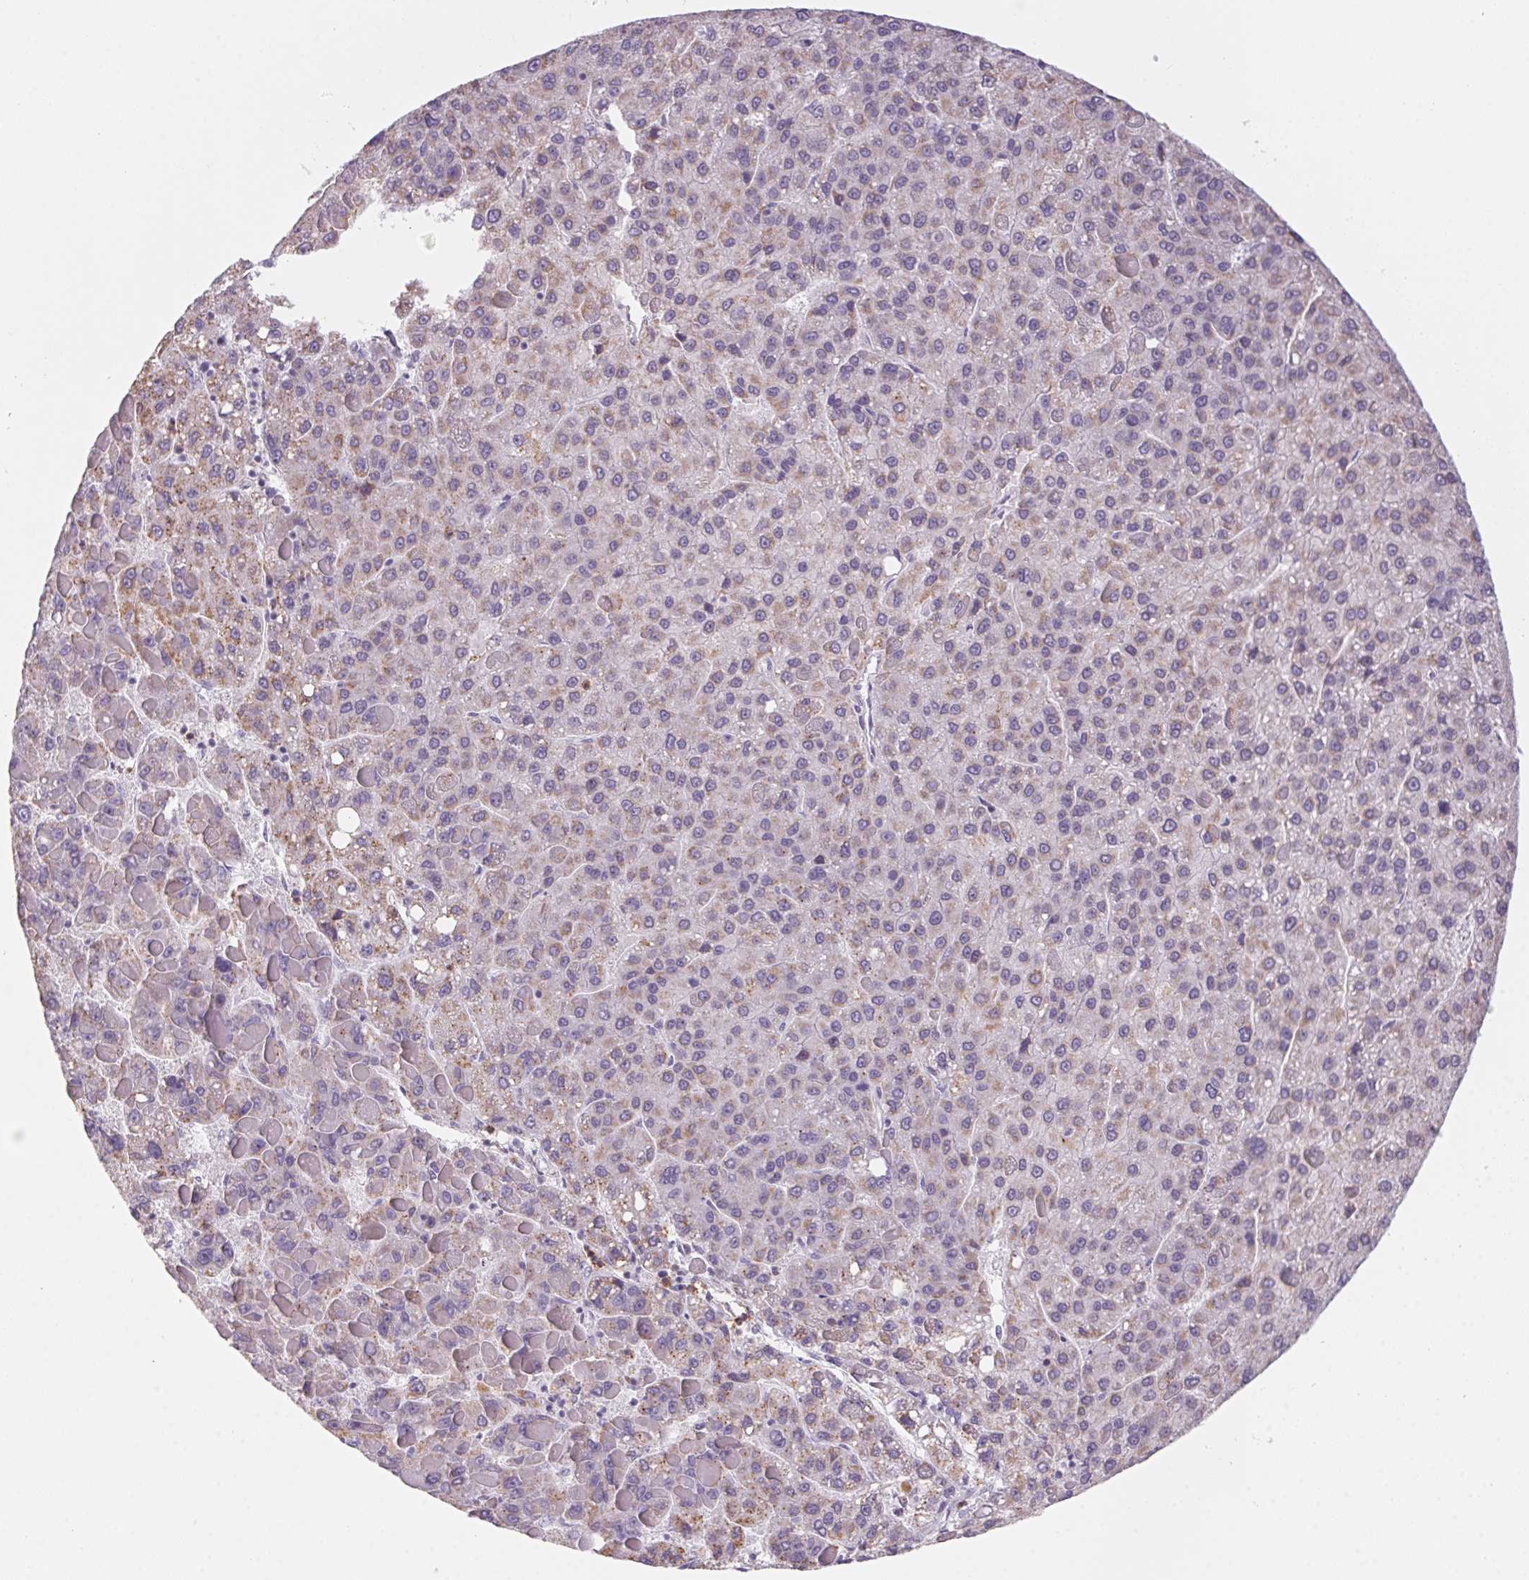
{"staining": {"intensity": "weak", "quantity": "25%-75%", "location": "cytoplasmic/membranous"}, "tissue": "liver cancer", "cell_type": "Tumor cells", "image_type": "cancer", "snomed": [{"axis": "morphology", "description": "Carcinoma, Hepatocellular, NOS"}, {"axis": "topography", "description": "Liver"}], "caption": "Hepatocellular carcinoma (liver) stained for a protein (brown) demonstrates weak cytoplasmic/membranous positive staining in approximately 25%-75% of tumor cells.", "gene": "PRPH", "patient": {"sex": "female", "age": 82}}